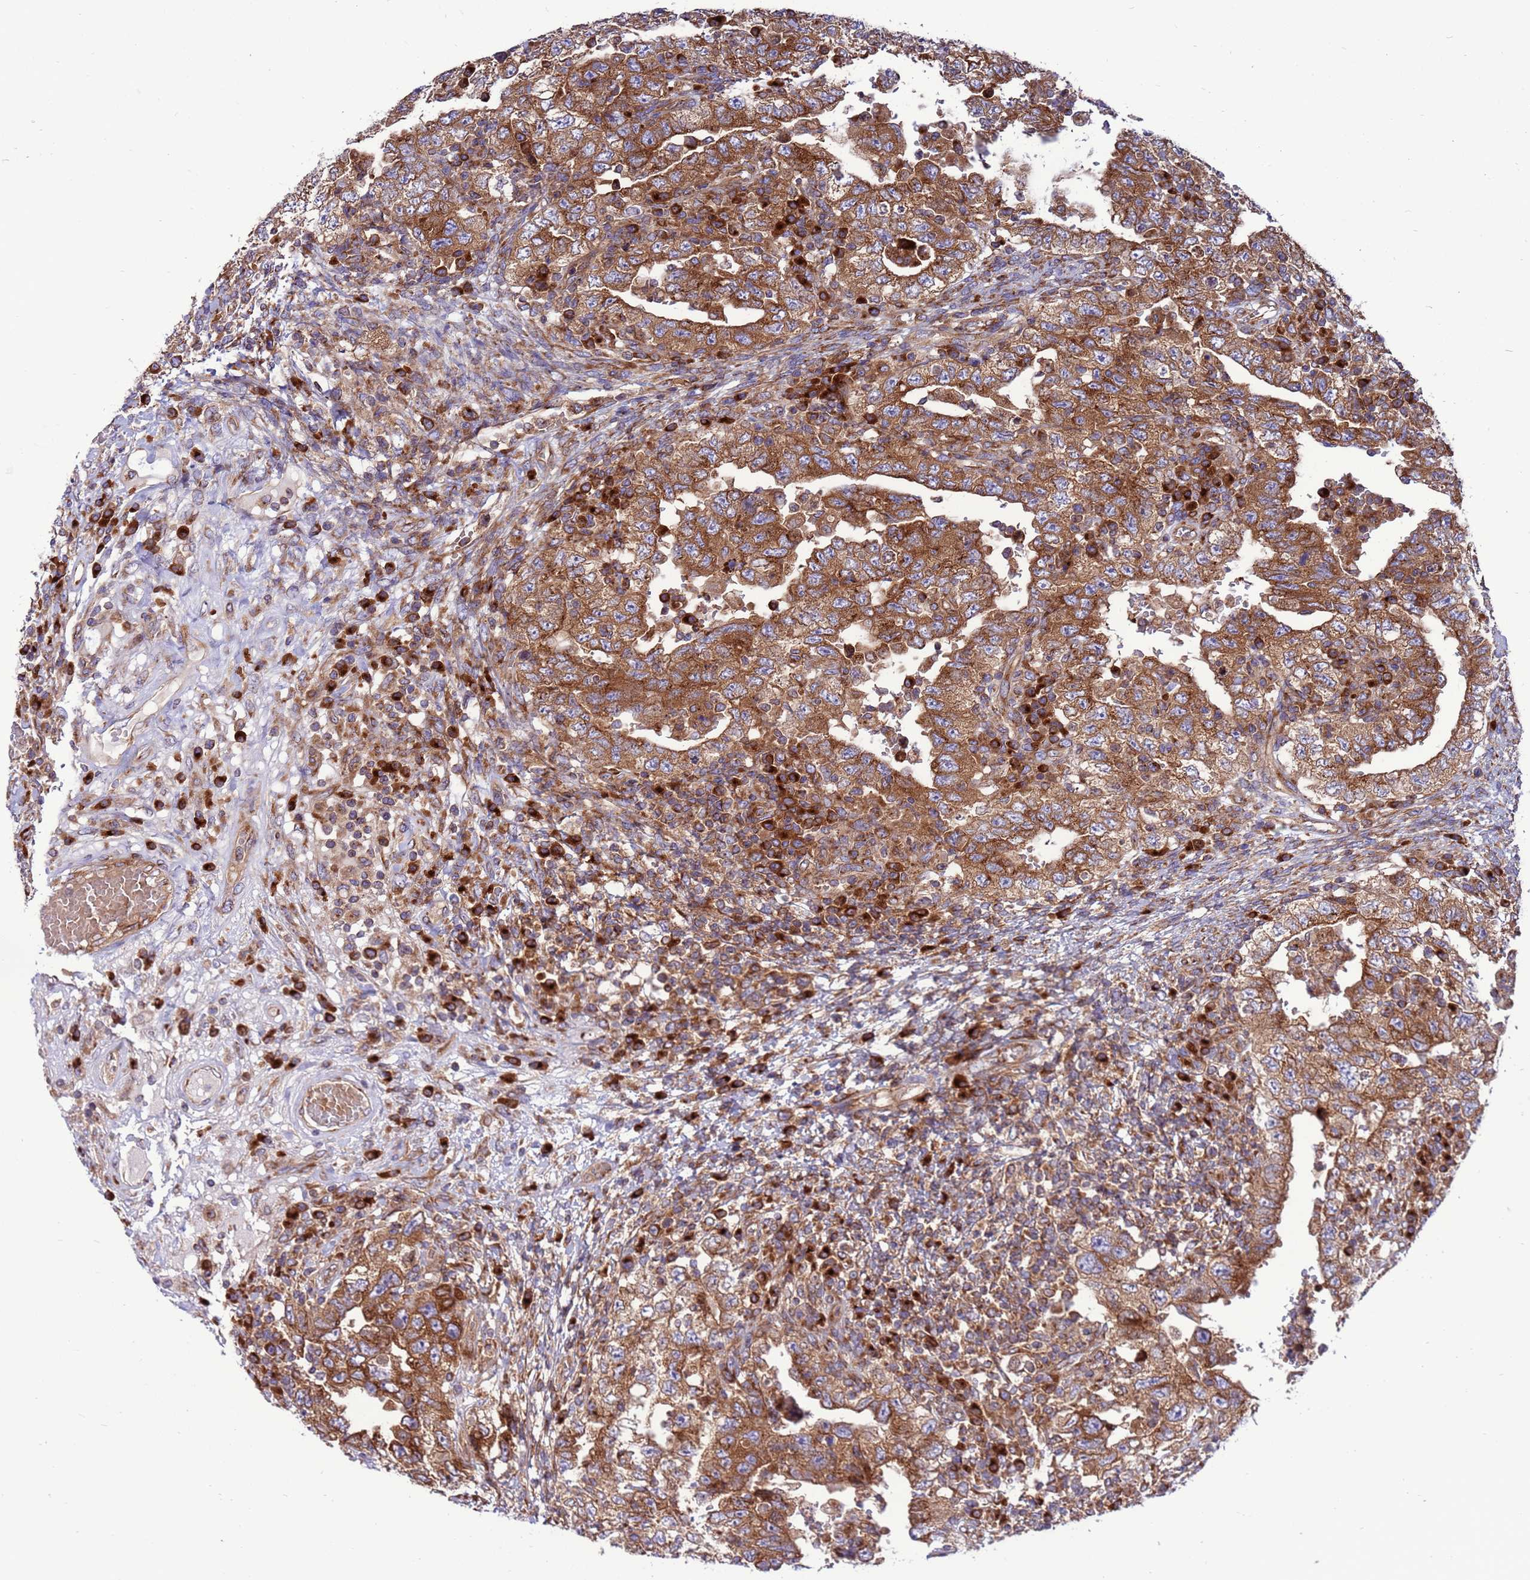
{"staining": {"intensity": "moderate", "quantity": ">75%", "location": "cytoplasmic/membranous"}, "tissue": "testis cancer", "cell_type": "Tumor cells", "image_type": "cancer", "snomed": [{"axis": "morphology", "description": "Carcinoma, Embryonal, NOS"}, {"axis": "topography", "description": "Testis"}], "caption": "Tumor cells demonstrate medium levels of moderate cytoplasmic/membranous expression in about >75% of cells in human embryonal carcinoma (testis).", "gene": "ZC3HAV1", "patient": {"sex": "male", "age": 26}}